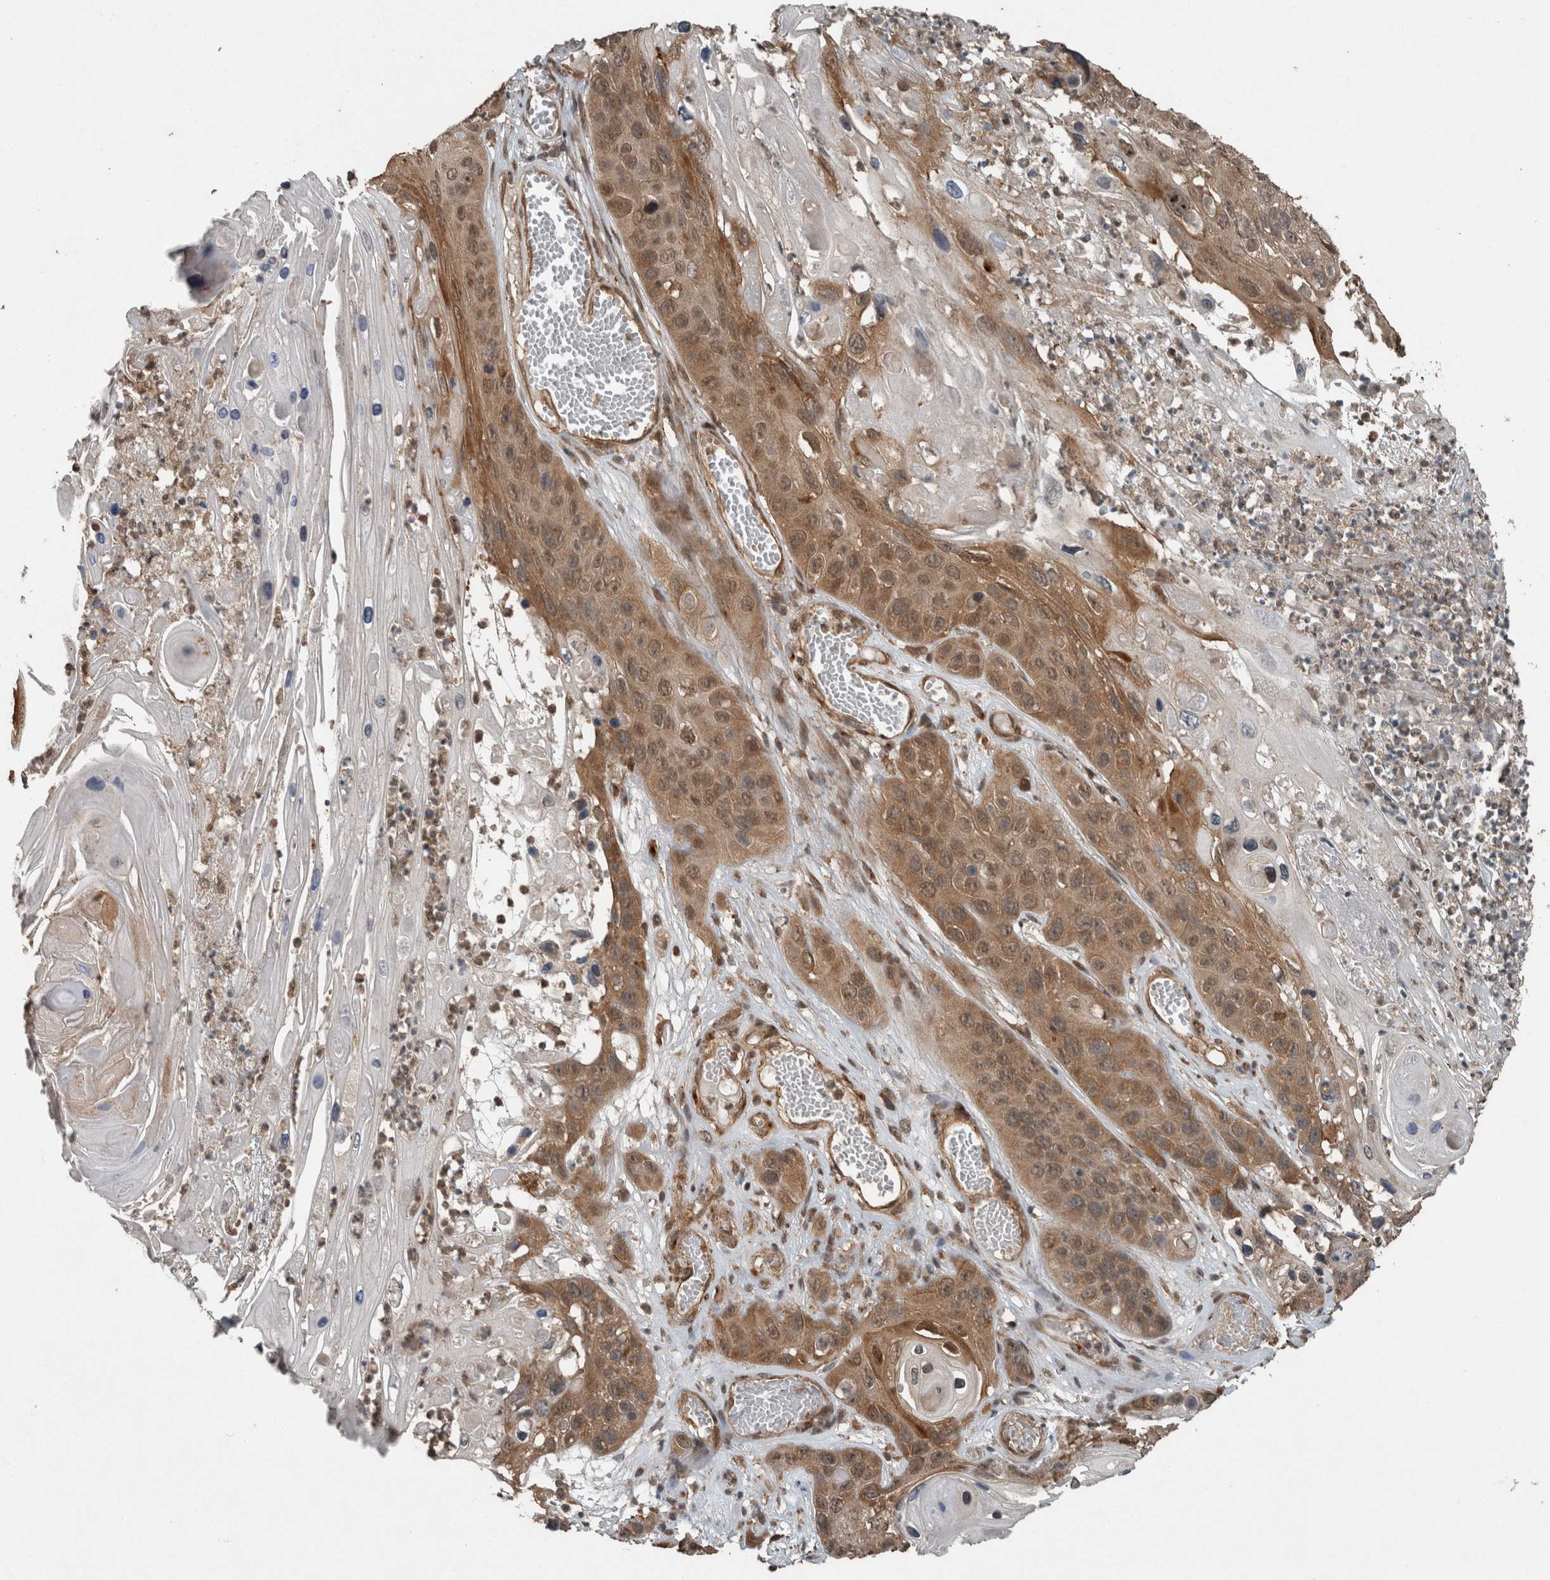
{"staining": {"intensity": "moderate", "quantity": ">75%", "location": "cytoplasmic/membranous,nuclear"}, "tissue": "skin cancer", "cell_type": "Tumor cells", "image_type": "cancer", "snomed": [{"axis": "morphology", "description": "Squamous cell carcinoma, NOS"}, {"axis": "topography", "description": "Skin"}], "caption": "Skin cancer stained for a protein exhibits moderate cytoplasmic/membranous and nuclear positivity in tumor cells.", "gene": "MYO1E", "patient": {"sex": "male", "age": 55}}